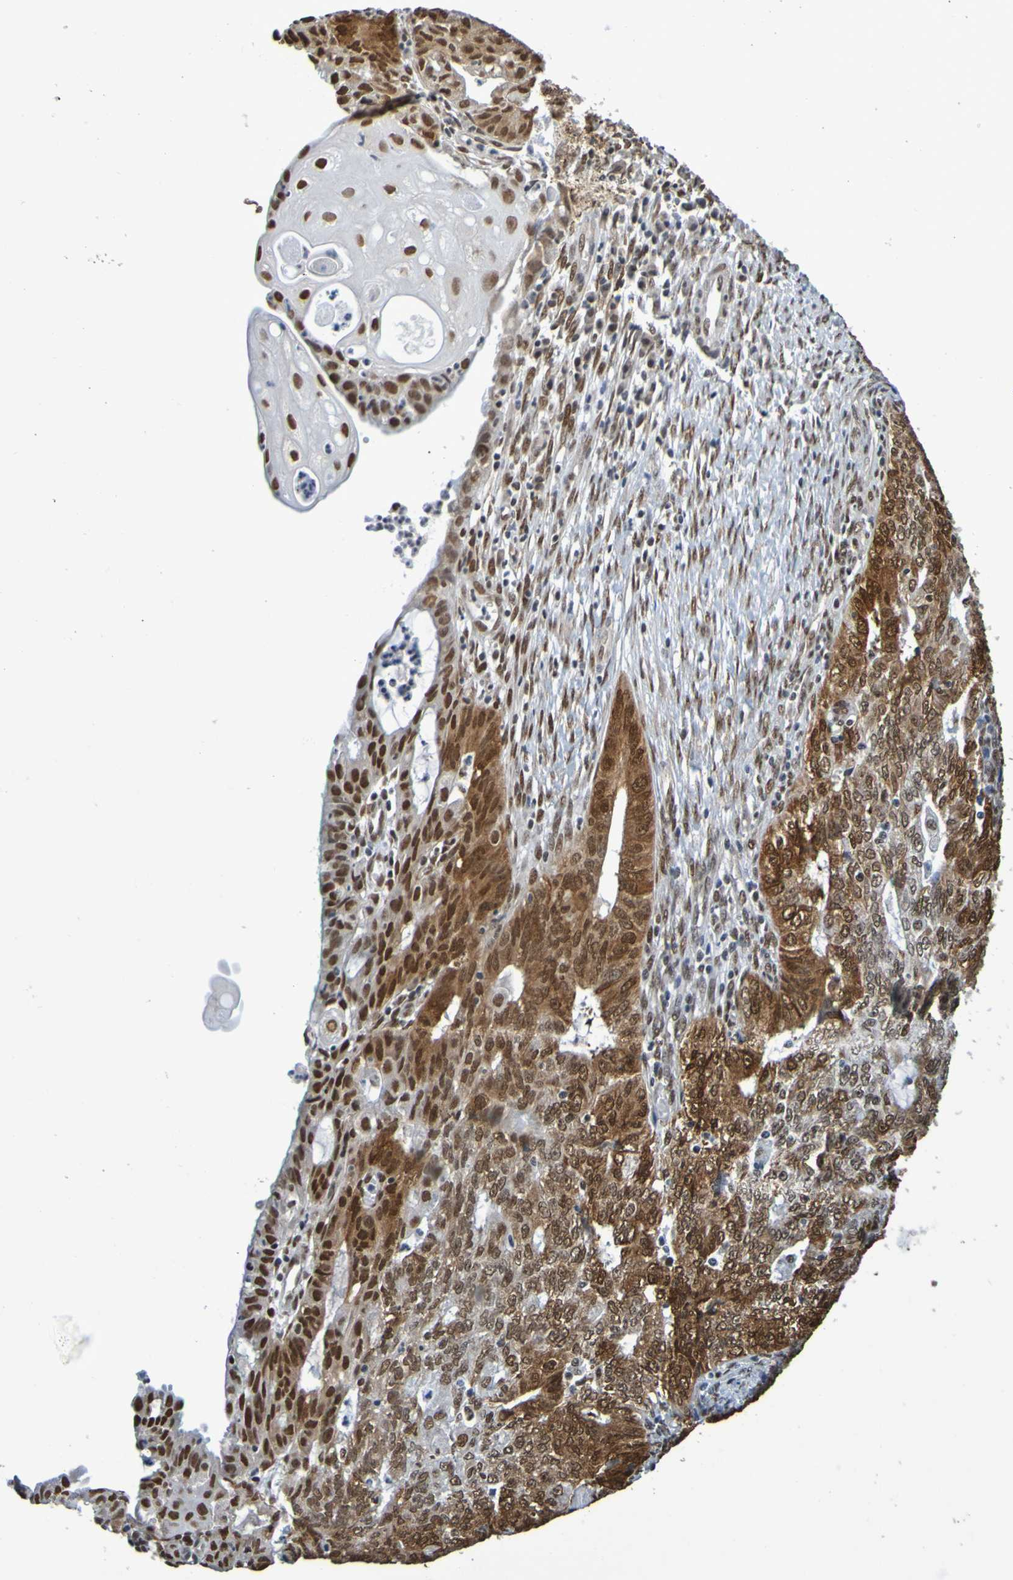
{"staining": {"intensity": "strong", "quantity": ">75%", "location": "nuclear"}, "tissue": "endometrial cancer", "cell_type": "Tumor cells", "image_type": "cancer", "snomed": [{"axis": "morphology", "description": "Adenocarcinoma, NOS"}, {"axis": "topography", "description": "Endometrium"}], "caption": "This micrograph reveals IHC staining of adenocarcinoma (endometrial), with high strong nuclear positivity in approximately >75% of tumor cells.", "gene": "HDAC2", "patient": {"sex": "female", "age": 32}}